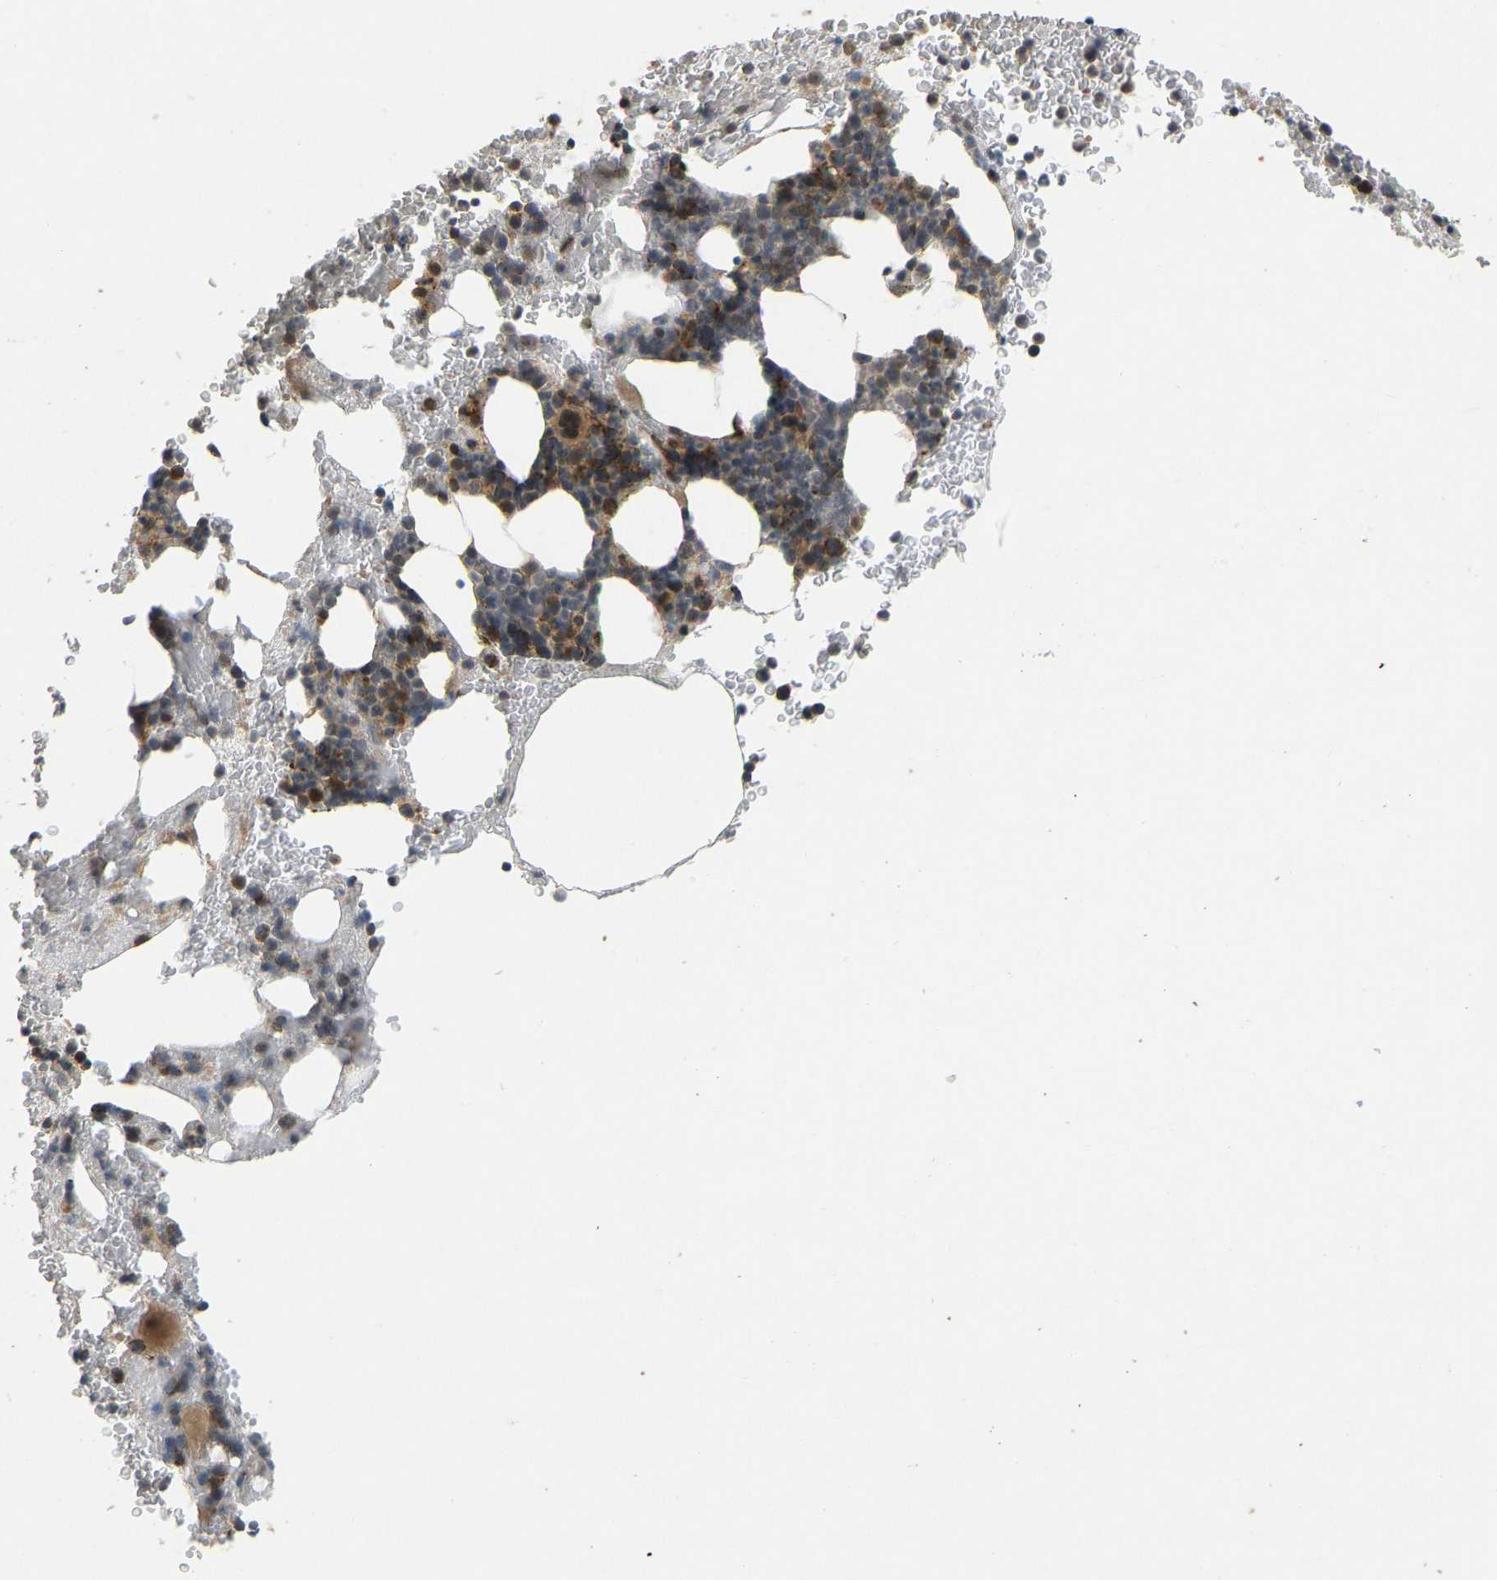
{"staining": {"intensity": "moderate", "quantity": "25%-75%", "location": "cytoplasmic/membranous"}, "tissue": "bone marrow", "cell_type": "Hematopoietic cells", "image_type": "normal", "snomed": [{"axis": "morphology", "description": "Normal tissue, NOS"}, {"axis": "morphology", "description": "Inflammation, NOS"}, {"axis": "topography", "description": "Bone marrow"}], "caption": "Benign bone marrow demonstrates moderate cytoplasmic/membranous positivity in approximately 25%-75% of hematopoietic cells The staining was performed using DAB (3,3'-diaminobenzidine), with brown indicating positive protein expression. Nuclei are stained blue with hematoxylin..", "gene": "ACADS", "patient": {"sex": "male", "age": 63}}